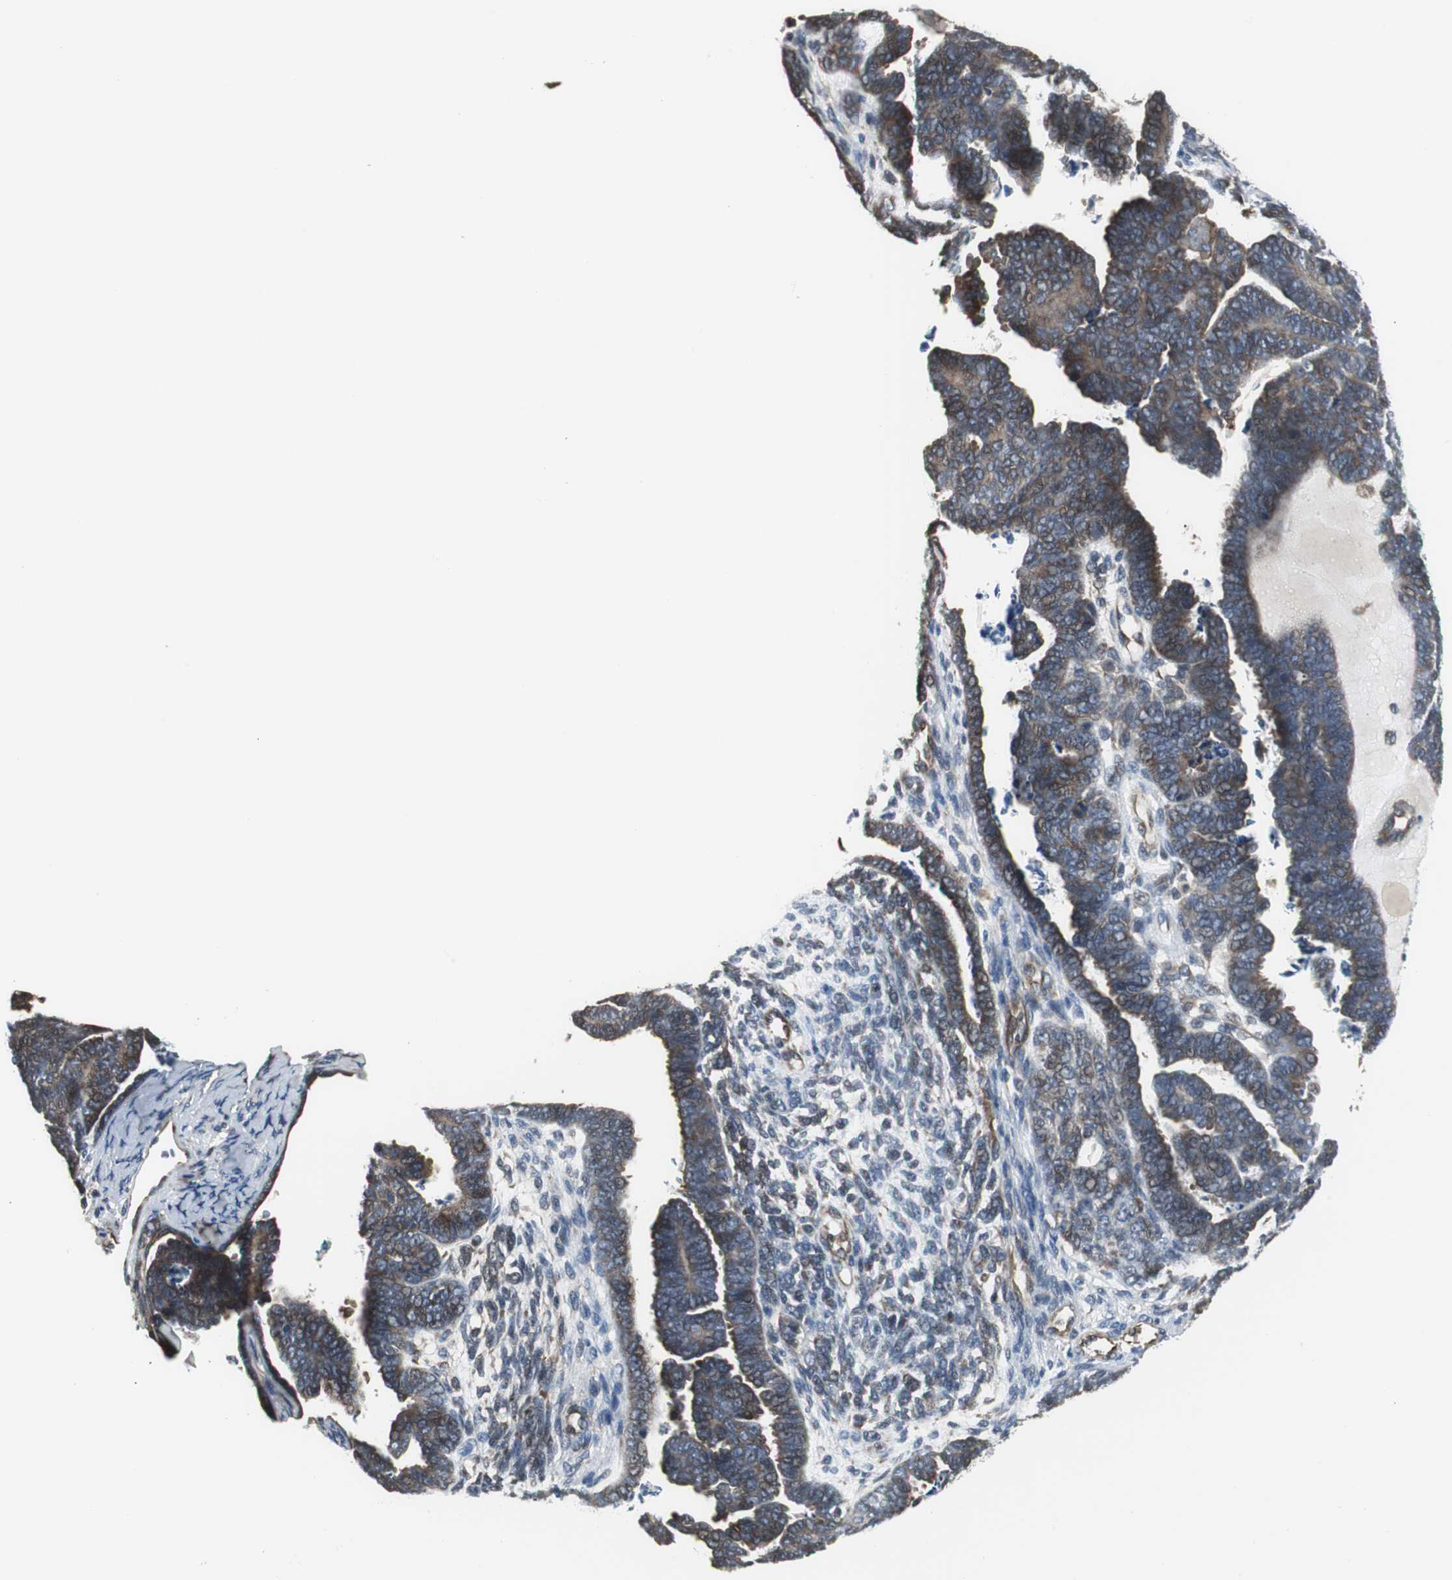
{"staining": {"intensity": "moderate", "quantity": ">75%", "location": "cytoplasmic/membranous"}, "tissue": "endometrial cancer", "cell_type": "Tumor cells", "image_type": "cancer", "snomed": [{"axis": "morphology", "description": "Neoplasm, malignant, NOS"}, {"axis": "topography", "description": "Endometrium"}], "caption": "Moderate cytoplasmic/membranous protein staining is seen in about >75% of tumor cells in endometrial cancer.", "gene": "CHP1", "patient": {"sex": "female", "age": 74}}